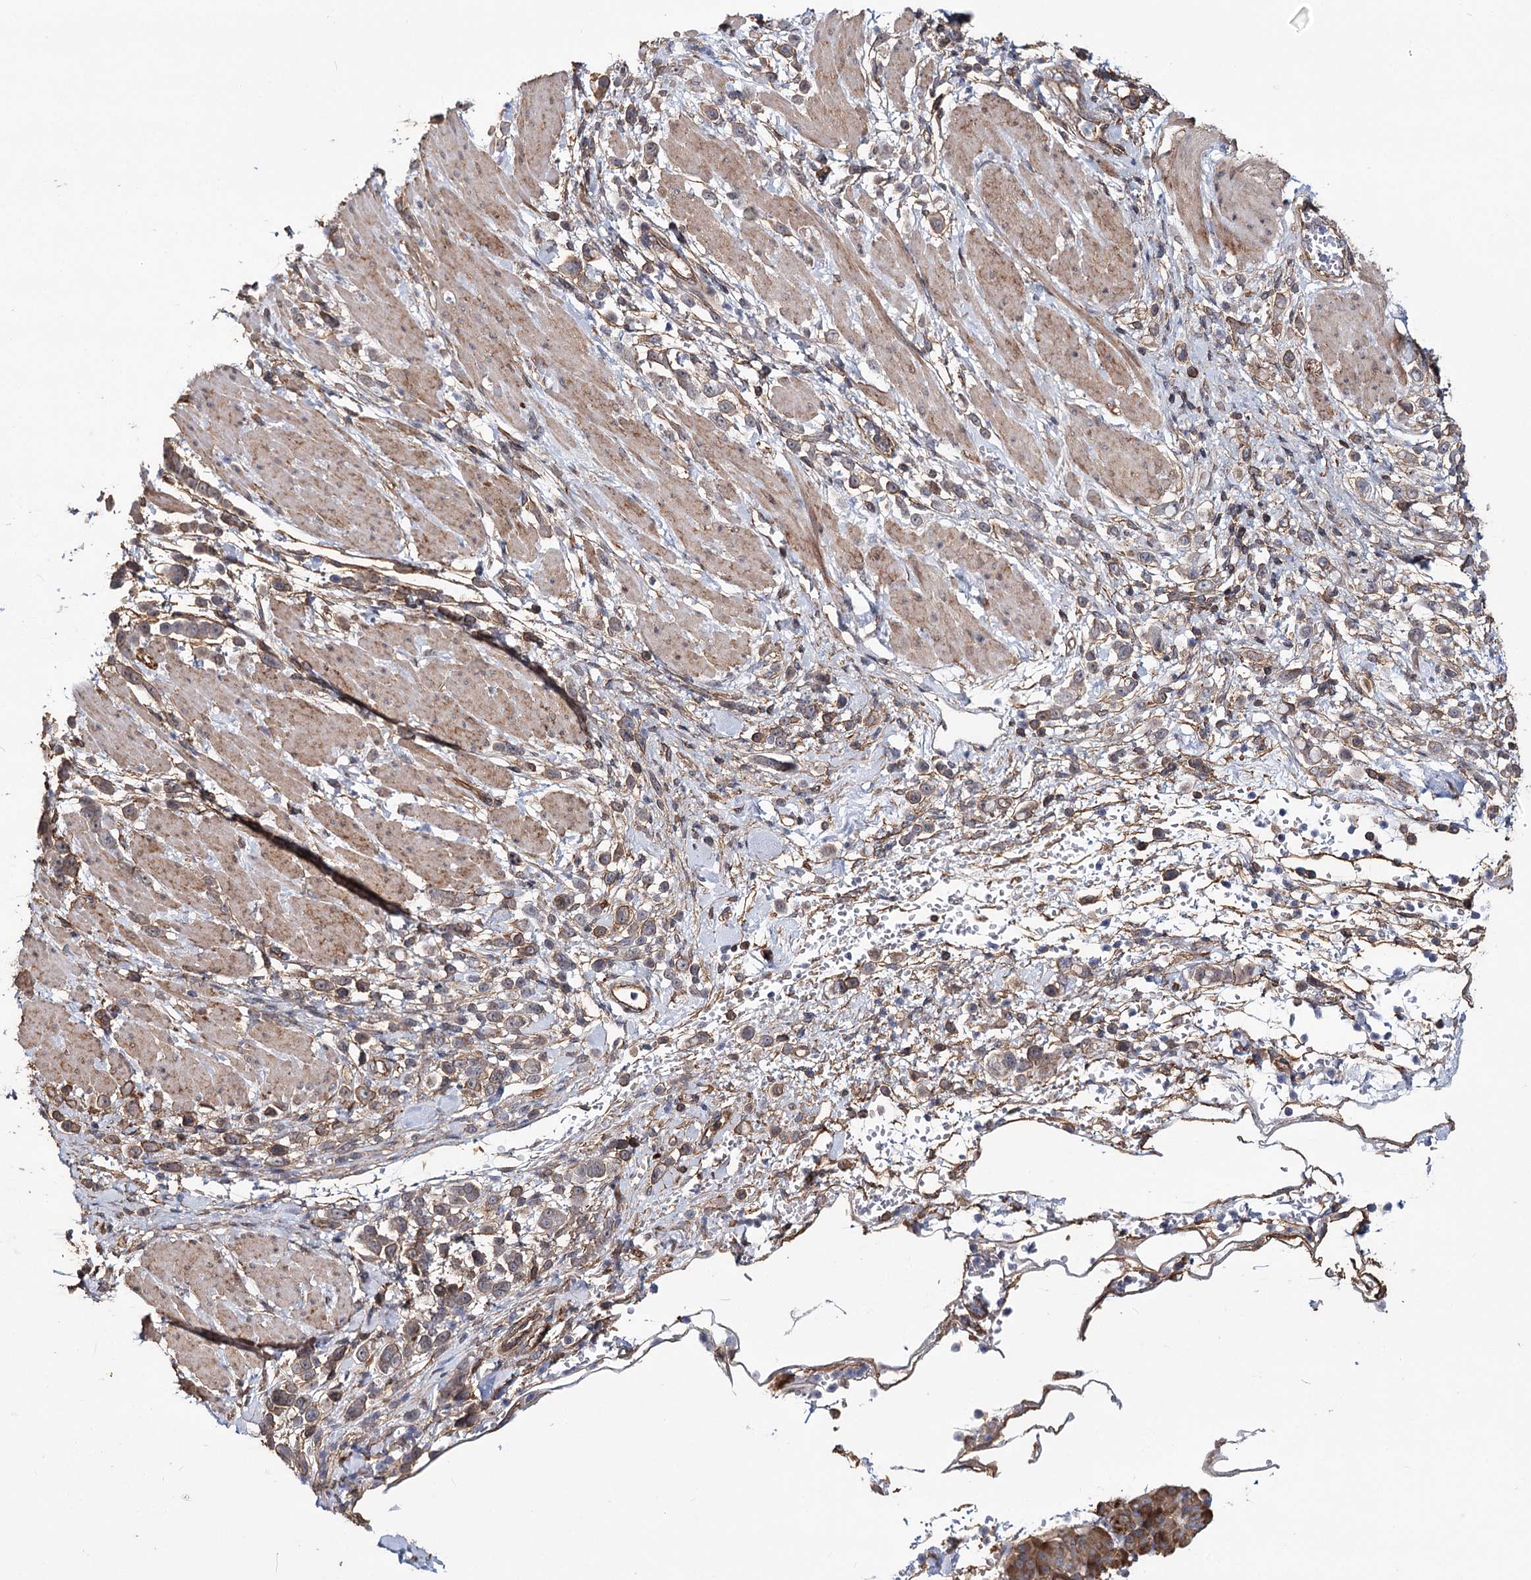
{"staining": {"intensity": "weak", "quantity": ">75%", "location": "cytoplasmic/membranous"}, "tissue": "pancreatic cancer", "cell_type": "Tumor cells", "image_type": "cancer", "snomed": [{"axis": "morphology", "description": "Normal tissue, NOS"}, {"axis": "morphology", "description": "Adenocarcinoma, NOS"}, {"axis": "topography", "description": "Pancreas"}], "caption": "Weak cytoplasmic/membranous positivity for a protein is appreciated in approximately >75% of tumor cells of pancreatic cancer using immunohistochemistry.", "gene": "TMEM218", "patient": {"sex": "female", "age": 64}}